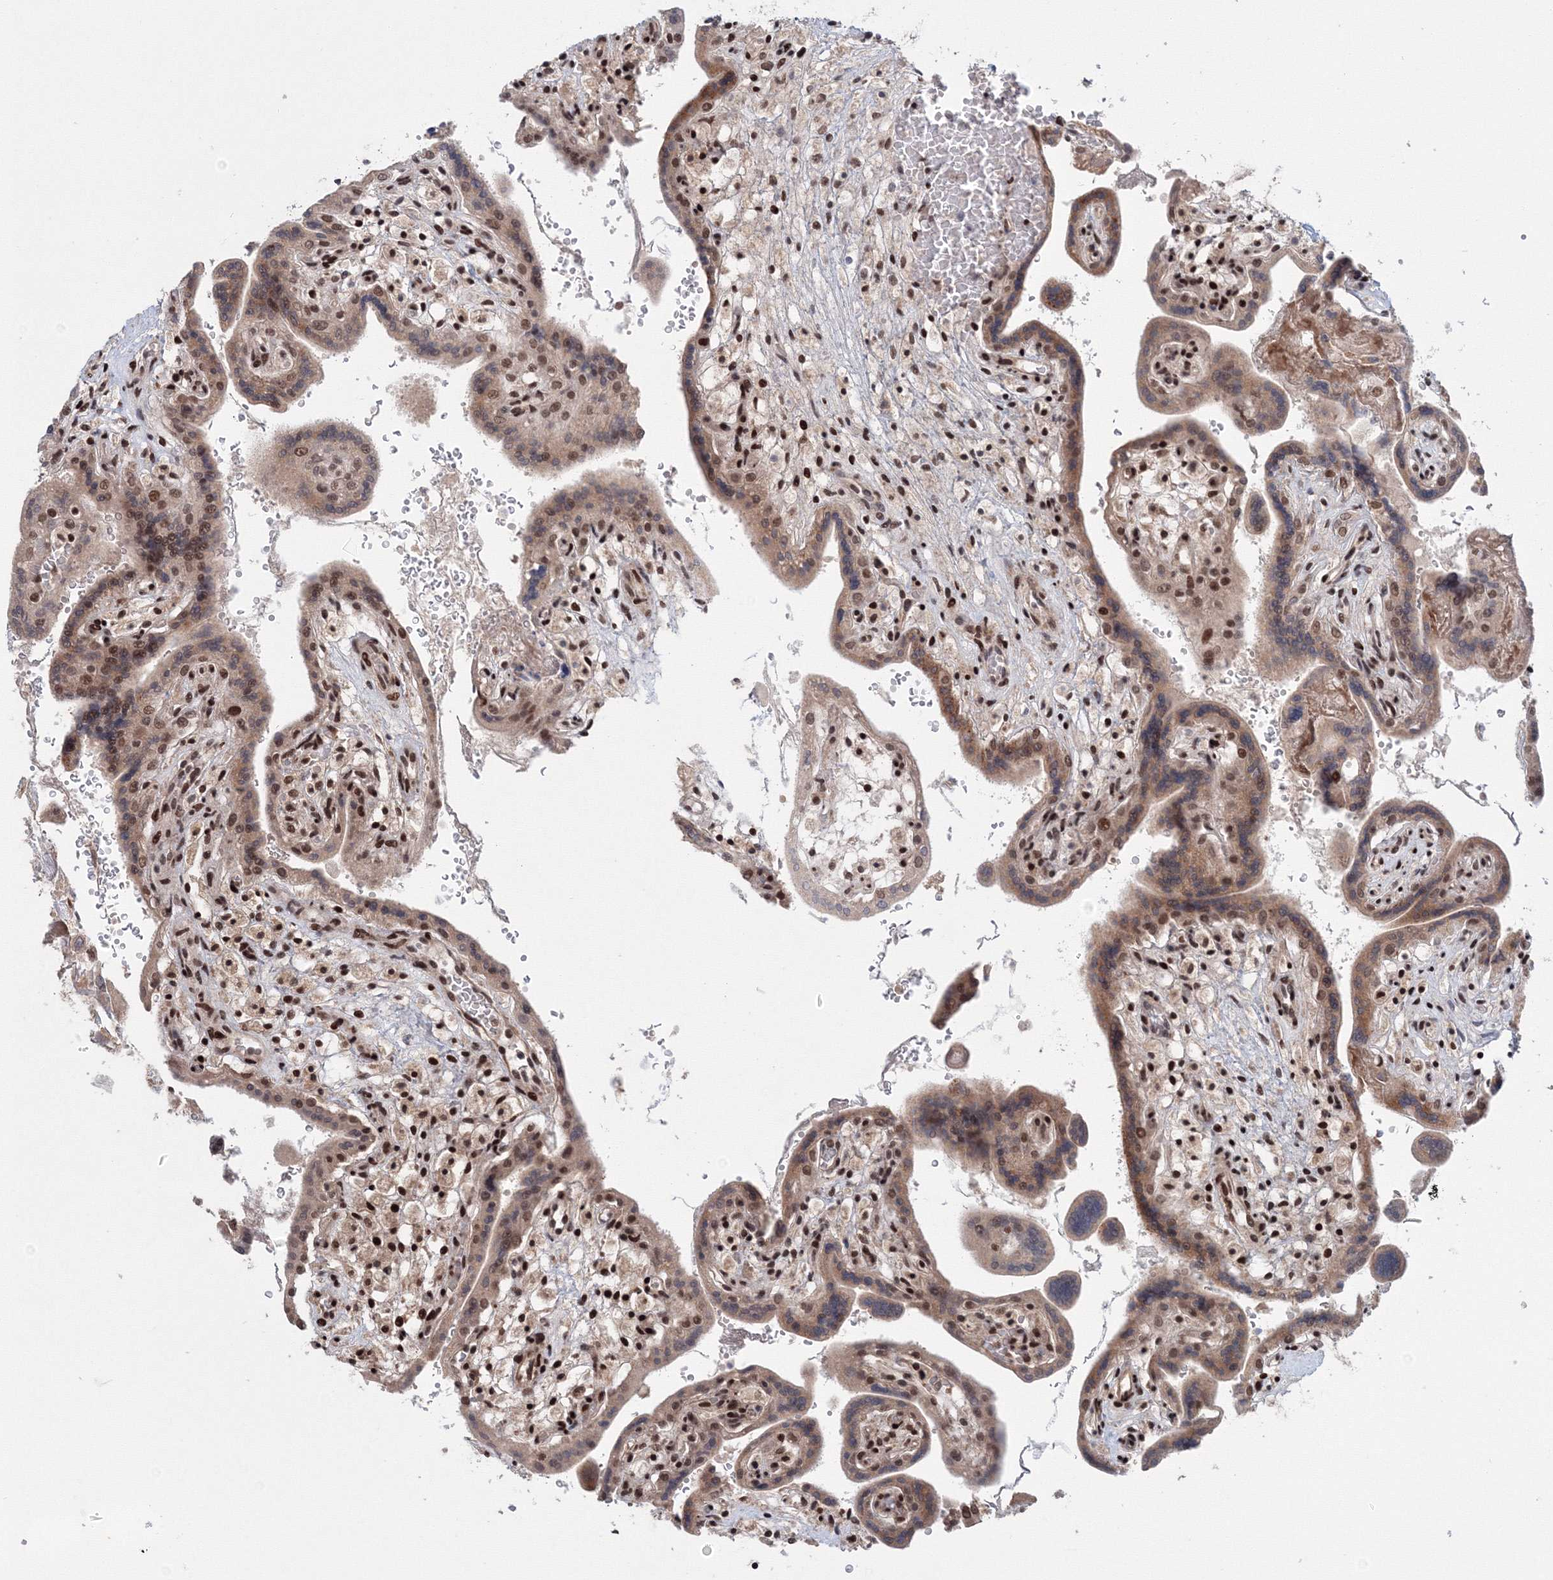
{"staining": {"intensity": "moderate", "quantity": ">75%", "location": "nuclear"}, "tissue": "placenta", "cell_type": "Trophoblastic cells", "image_type": "normal", "snomed": [{"axis": "morphology", "description": "Normal tissue, NOS"}, {"axis": "topography", "description": "Placenta"}], "caption": "A brown stain shows moderate nuclear positivity of a protein in trophoblastic cells of unremarkable human placenta. Using DAB (brown) and hematoxylin (blue) stains, captured at high magnification using brightfield microscopy.", "gene": "NOA1", "patient": {"sex": "female", "age": 37}}